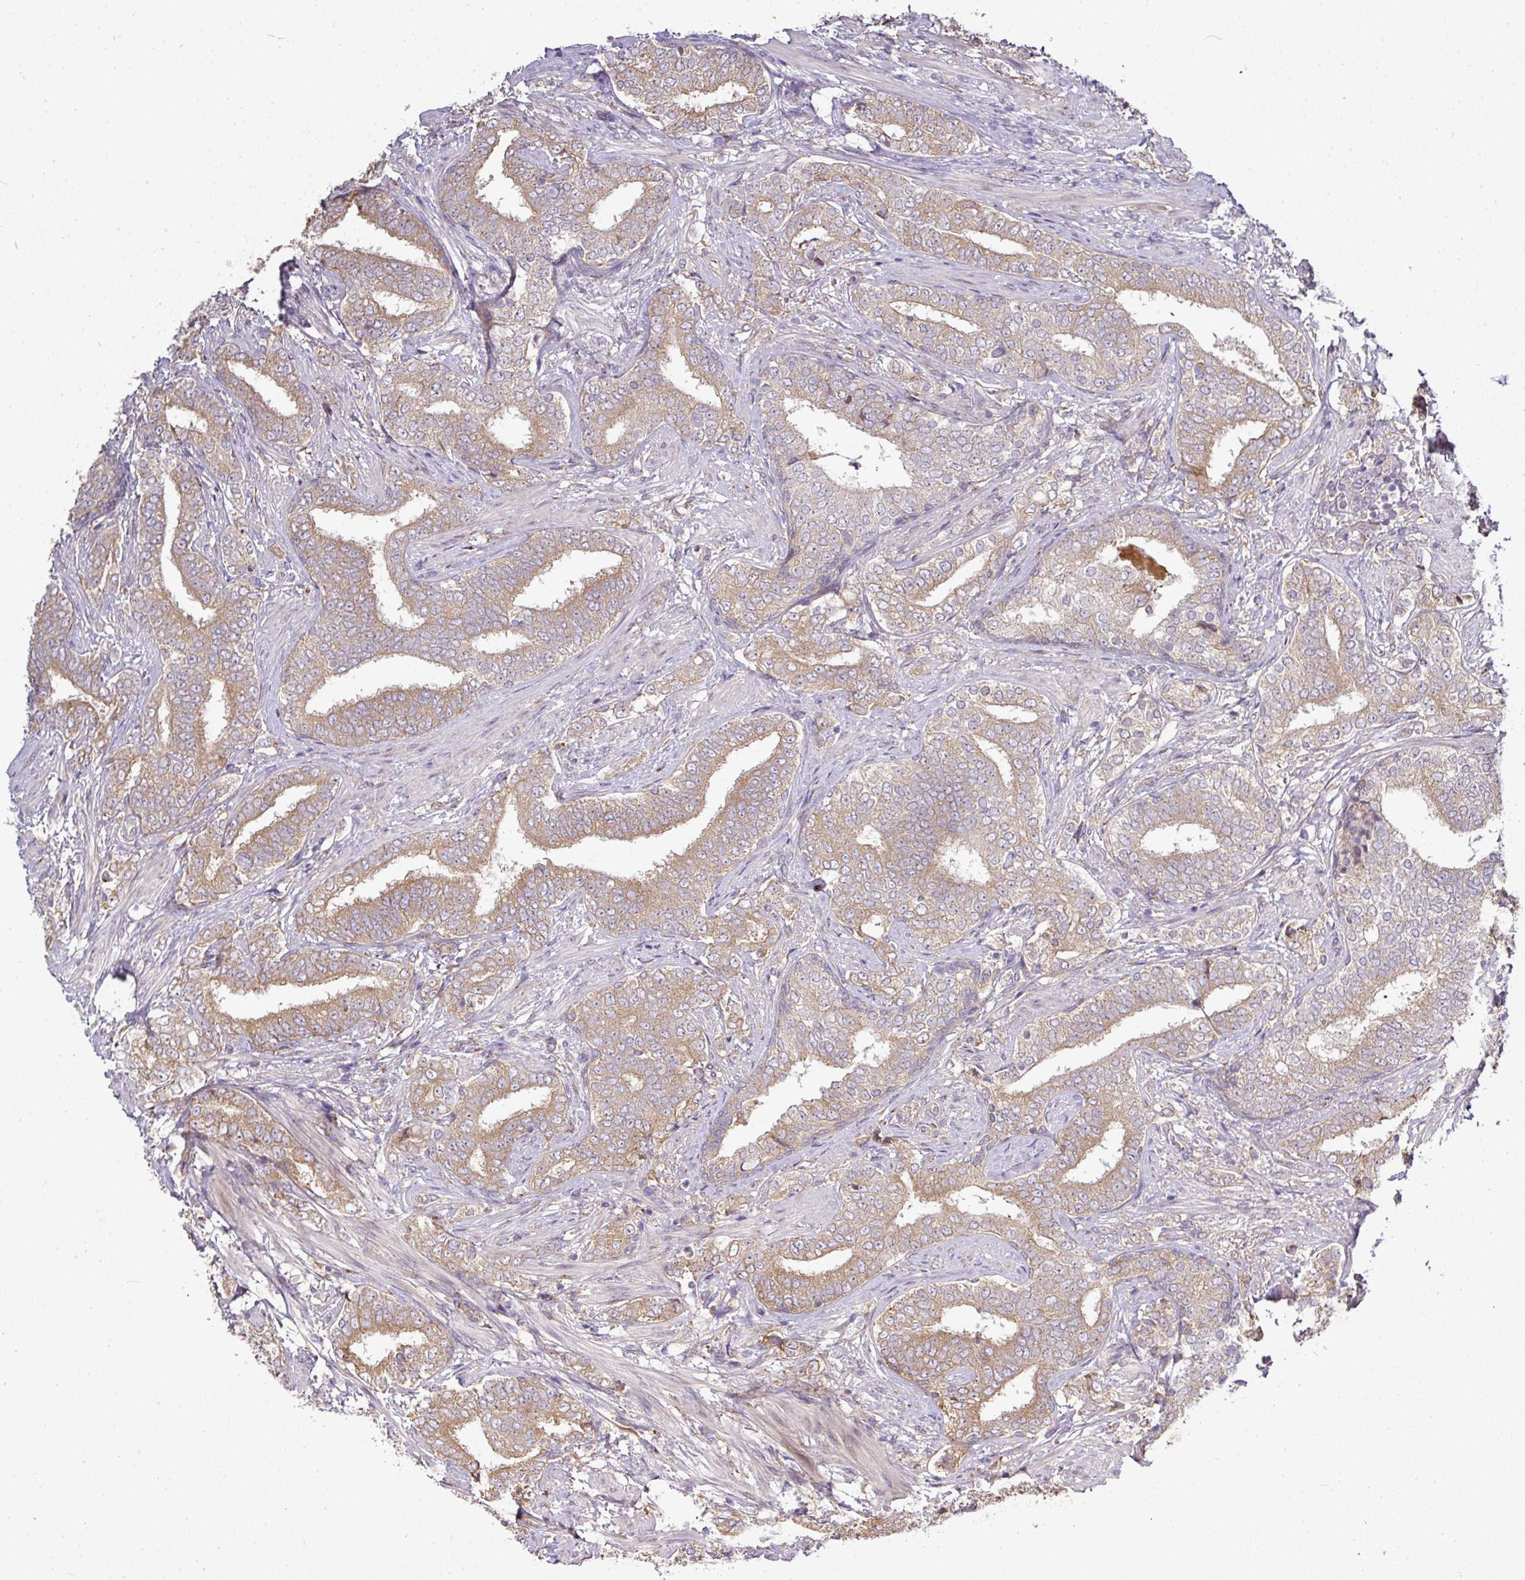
{"staining": {"intensity": "moderate", "quantity": "25%-75%", "location": "cytoplasmic/membranous"}, "tissue": "prostate cancer", "cell_type": "Tumor cells", "image_type": "cancer", "snomed": [{"axis": "morphology", "description": "Adenocarcinoma, High grade"}, {"axis": "topography", "description": "Prostate"}], "caption": "A histopathology image showing moderate cytoplasmic/membranous staining in approximately 25%-75% of tumor cells in prostate high-grade adenocarcinoma, as visualized by brown immunohistochemical staining.", "gene": "GALP", "patient": {"sex": "male", "age": 72}}